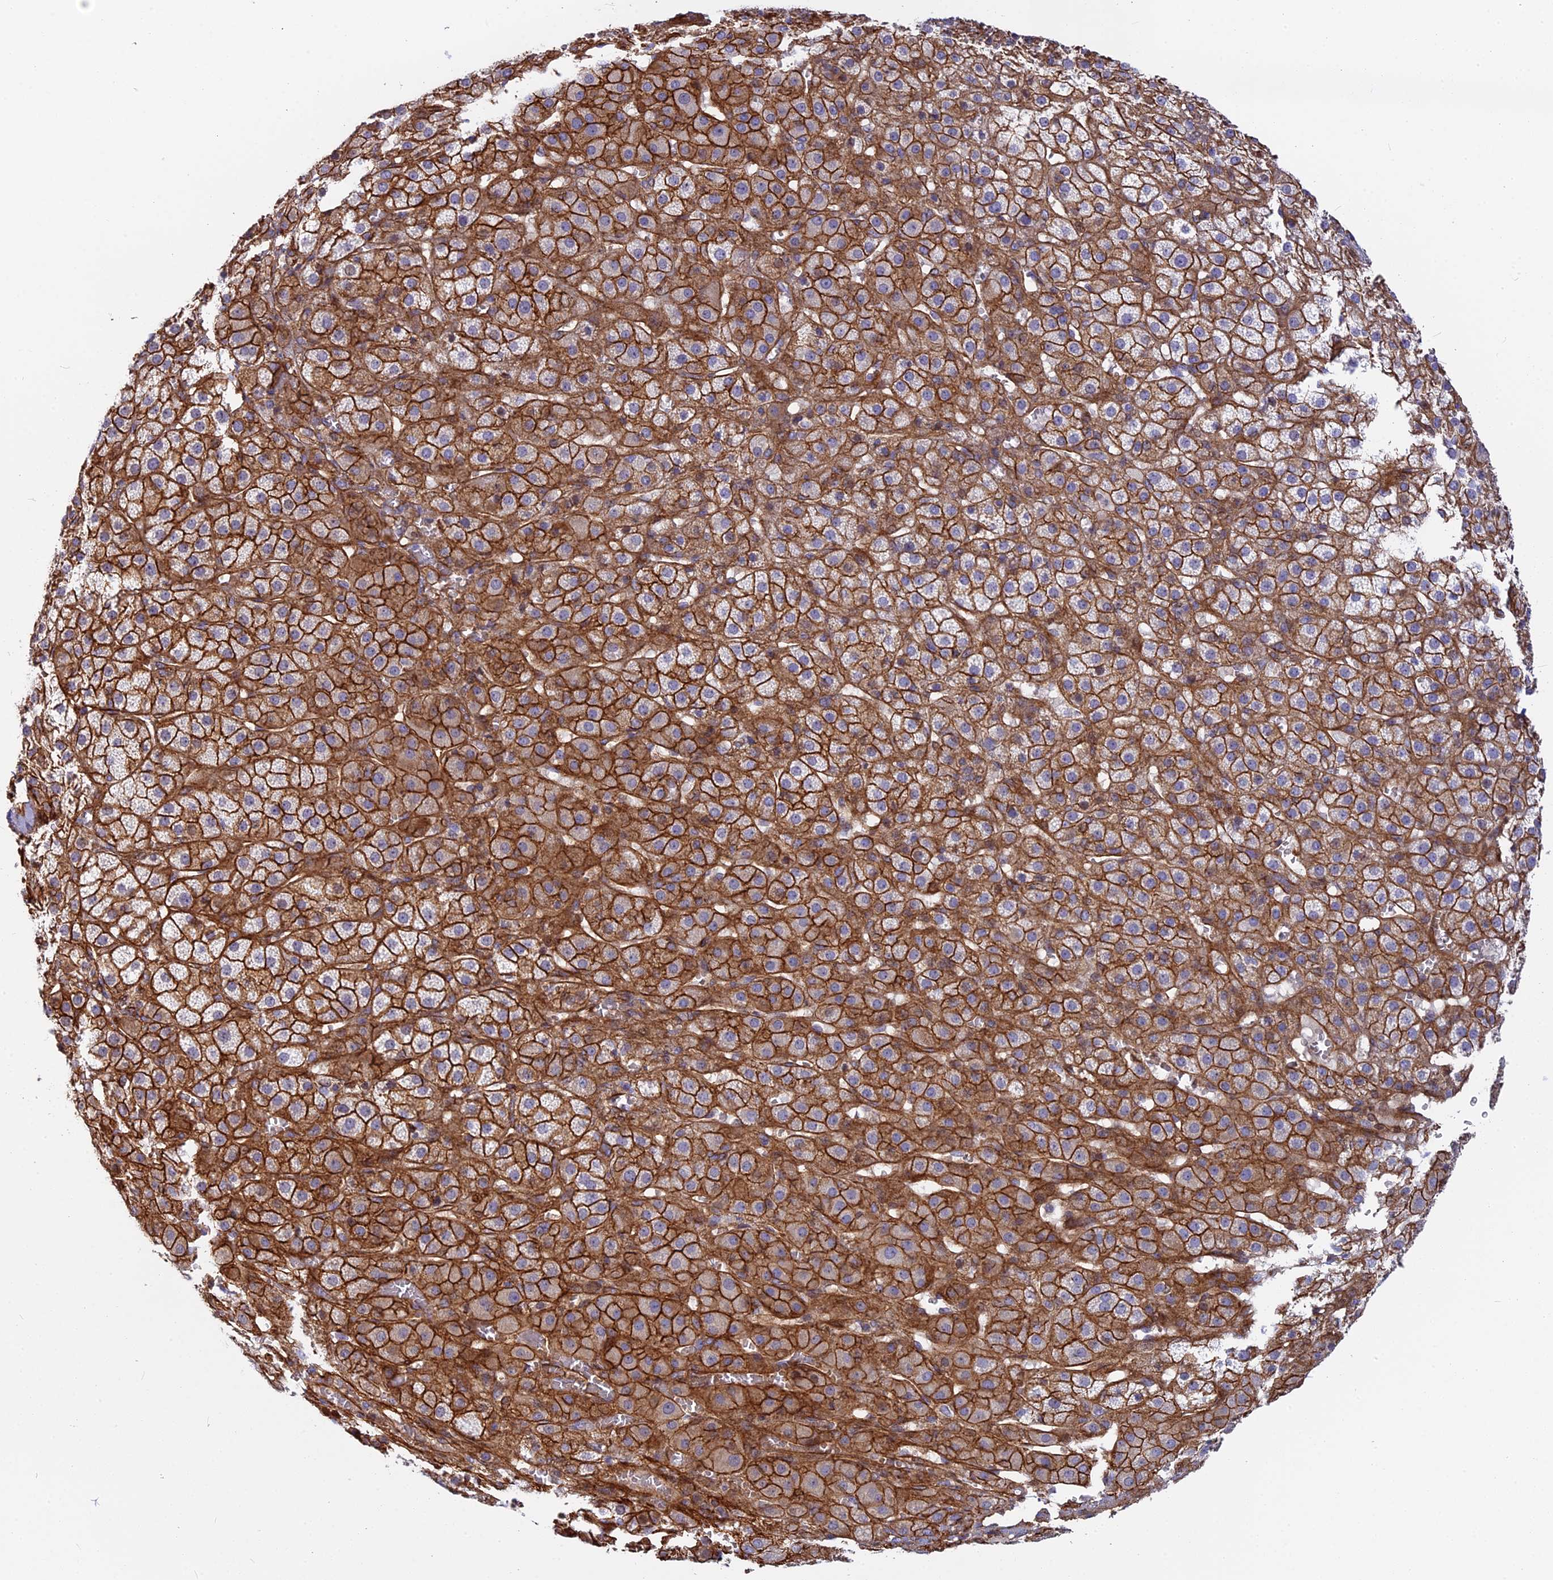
{"staining": {"intensity": "strong", "quantity": ">75%", "location": "cytoplasmic/membranous"}, "tissue": "adrenal gland", "cell_type": "Glandular cells", "image_type": "normal", "snomed": [{"axis": "morphology", "description": "Normal tissue, NOS"}, {"axis": "topography", "description": "Adrenal gland"}], "caption": "Immunohistochemistry (IHC) photomicrograph of unremarkable human adrenal gland stained for a protein (brown), which reveals high levels of strong cytoplasmic/membranous positivity in approximately >75% of glandular cells.", "gene": "CNBD2", "patient": {"sex": "female", "age": 57}}